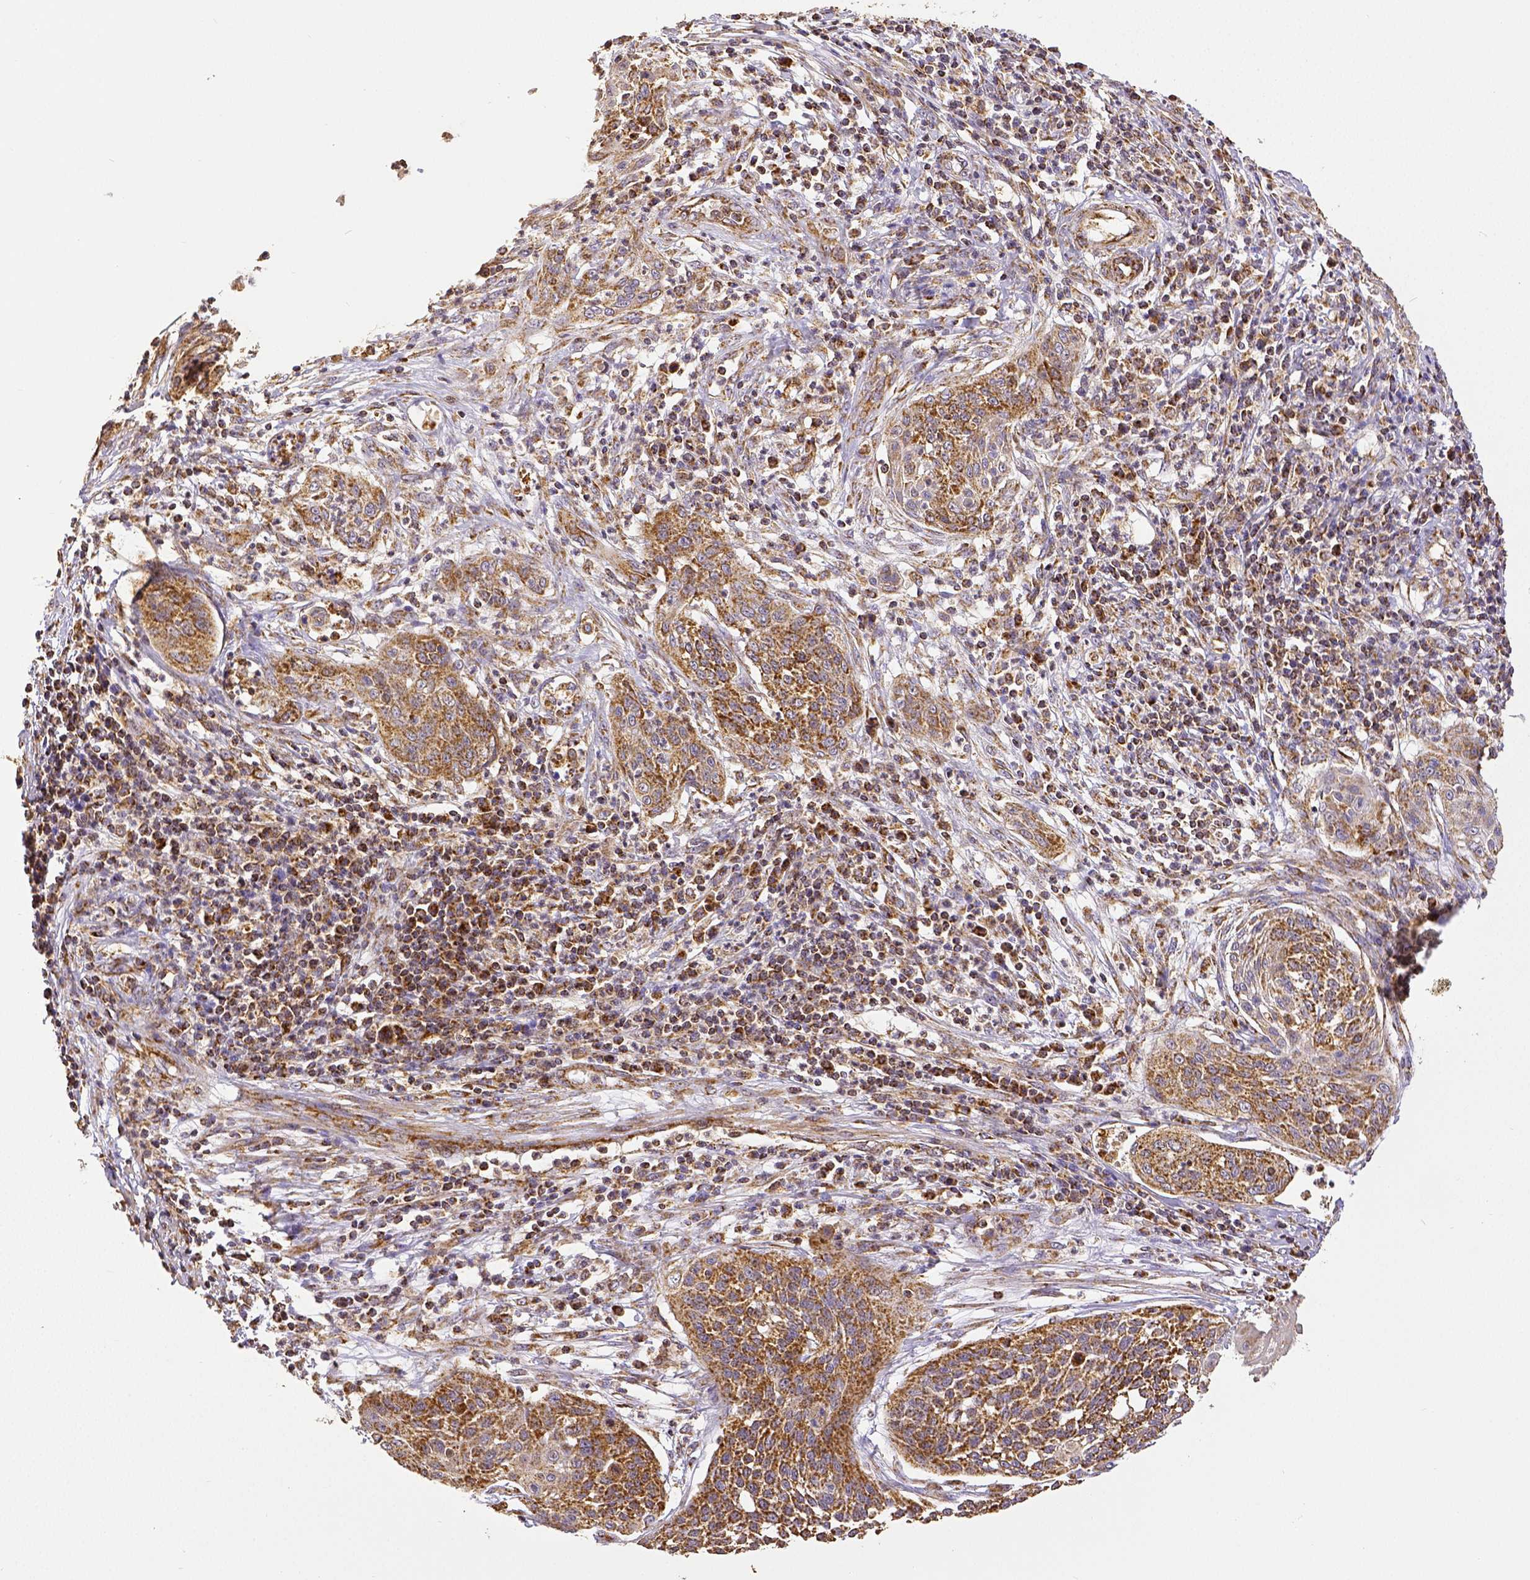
{"staining": {"intensity": "moderate", "quantity": ">75%", "location": "cytoplasmic/membranous"}, "tissue": "cervical cancer", "cell_type": "Tumor cells", "image_type": "cancer", "snomed": [{"axis": "morphology", "description": "Squamous cell carcinoma, NOS"}, {"axis": "topography", "description": "Cervix"}], "caption": "Immunohistochemistry (IHC) (DAB) staining of cervical cancer (squamous cell carcinoma) displays moderate cytoplasmic/membranous protein positivity in about >75% of tumor cells.", "gene": "SDHB", "patient": {"sex": "female", "age": 34}}